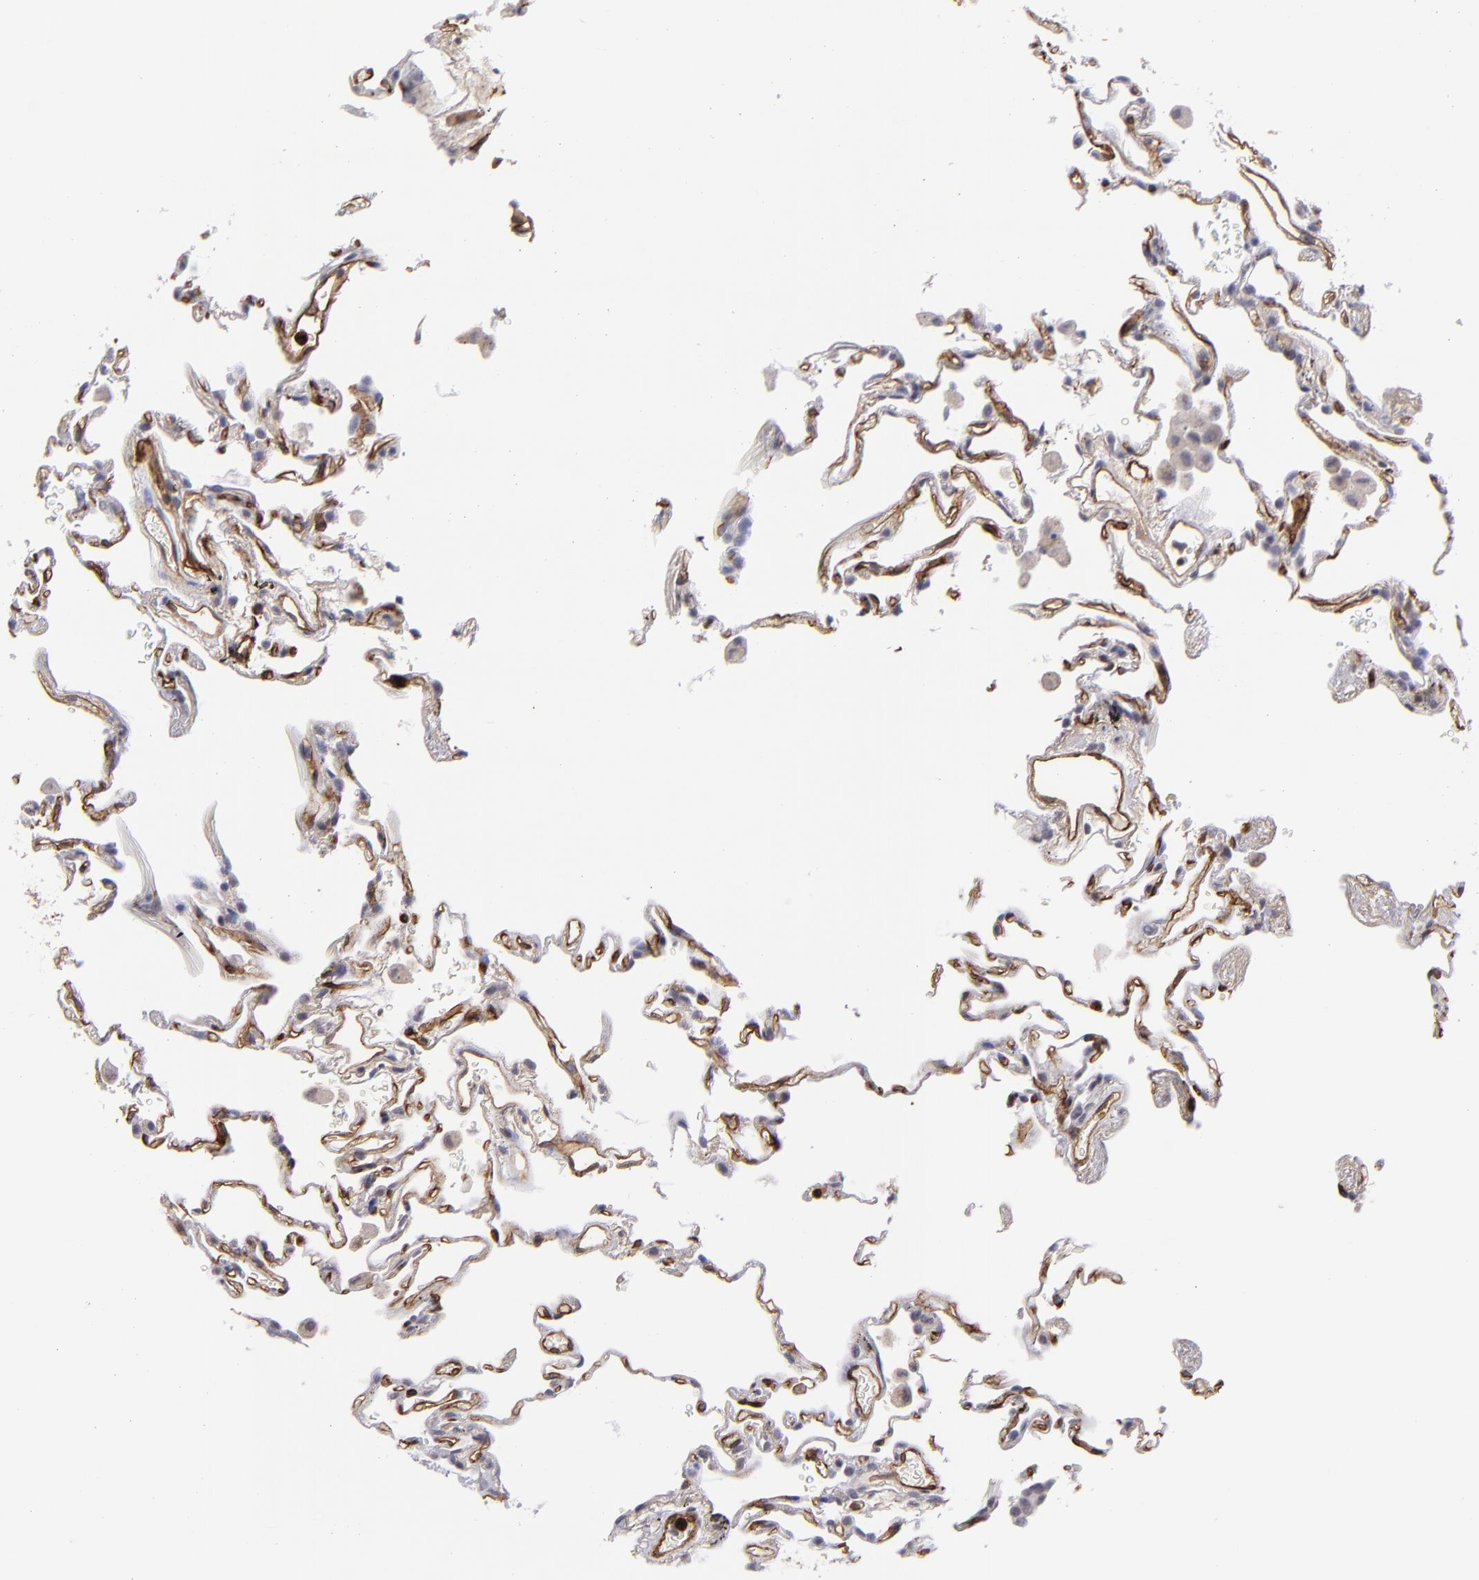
{"staining": {"intensity": "negative", "quantity": "none", "location": "none"}, "tissue": "lung", "cell_type": "Alveolar cells", "image_type": "normal", "snomed": [{"axis": "morphology", "description": "Normal tissue, NOS"}, {"axis": "morphology", "description": "Inflammation, NOS"}, {"axis": "topography", "description": "Lung"}], "caption": "Protein analysis of unremarkable lung displays no significant staining in alveolar cells.", "gene": "DYSF", "patient": {"sex": "male", "age": 69}}